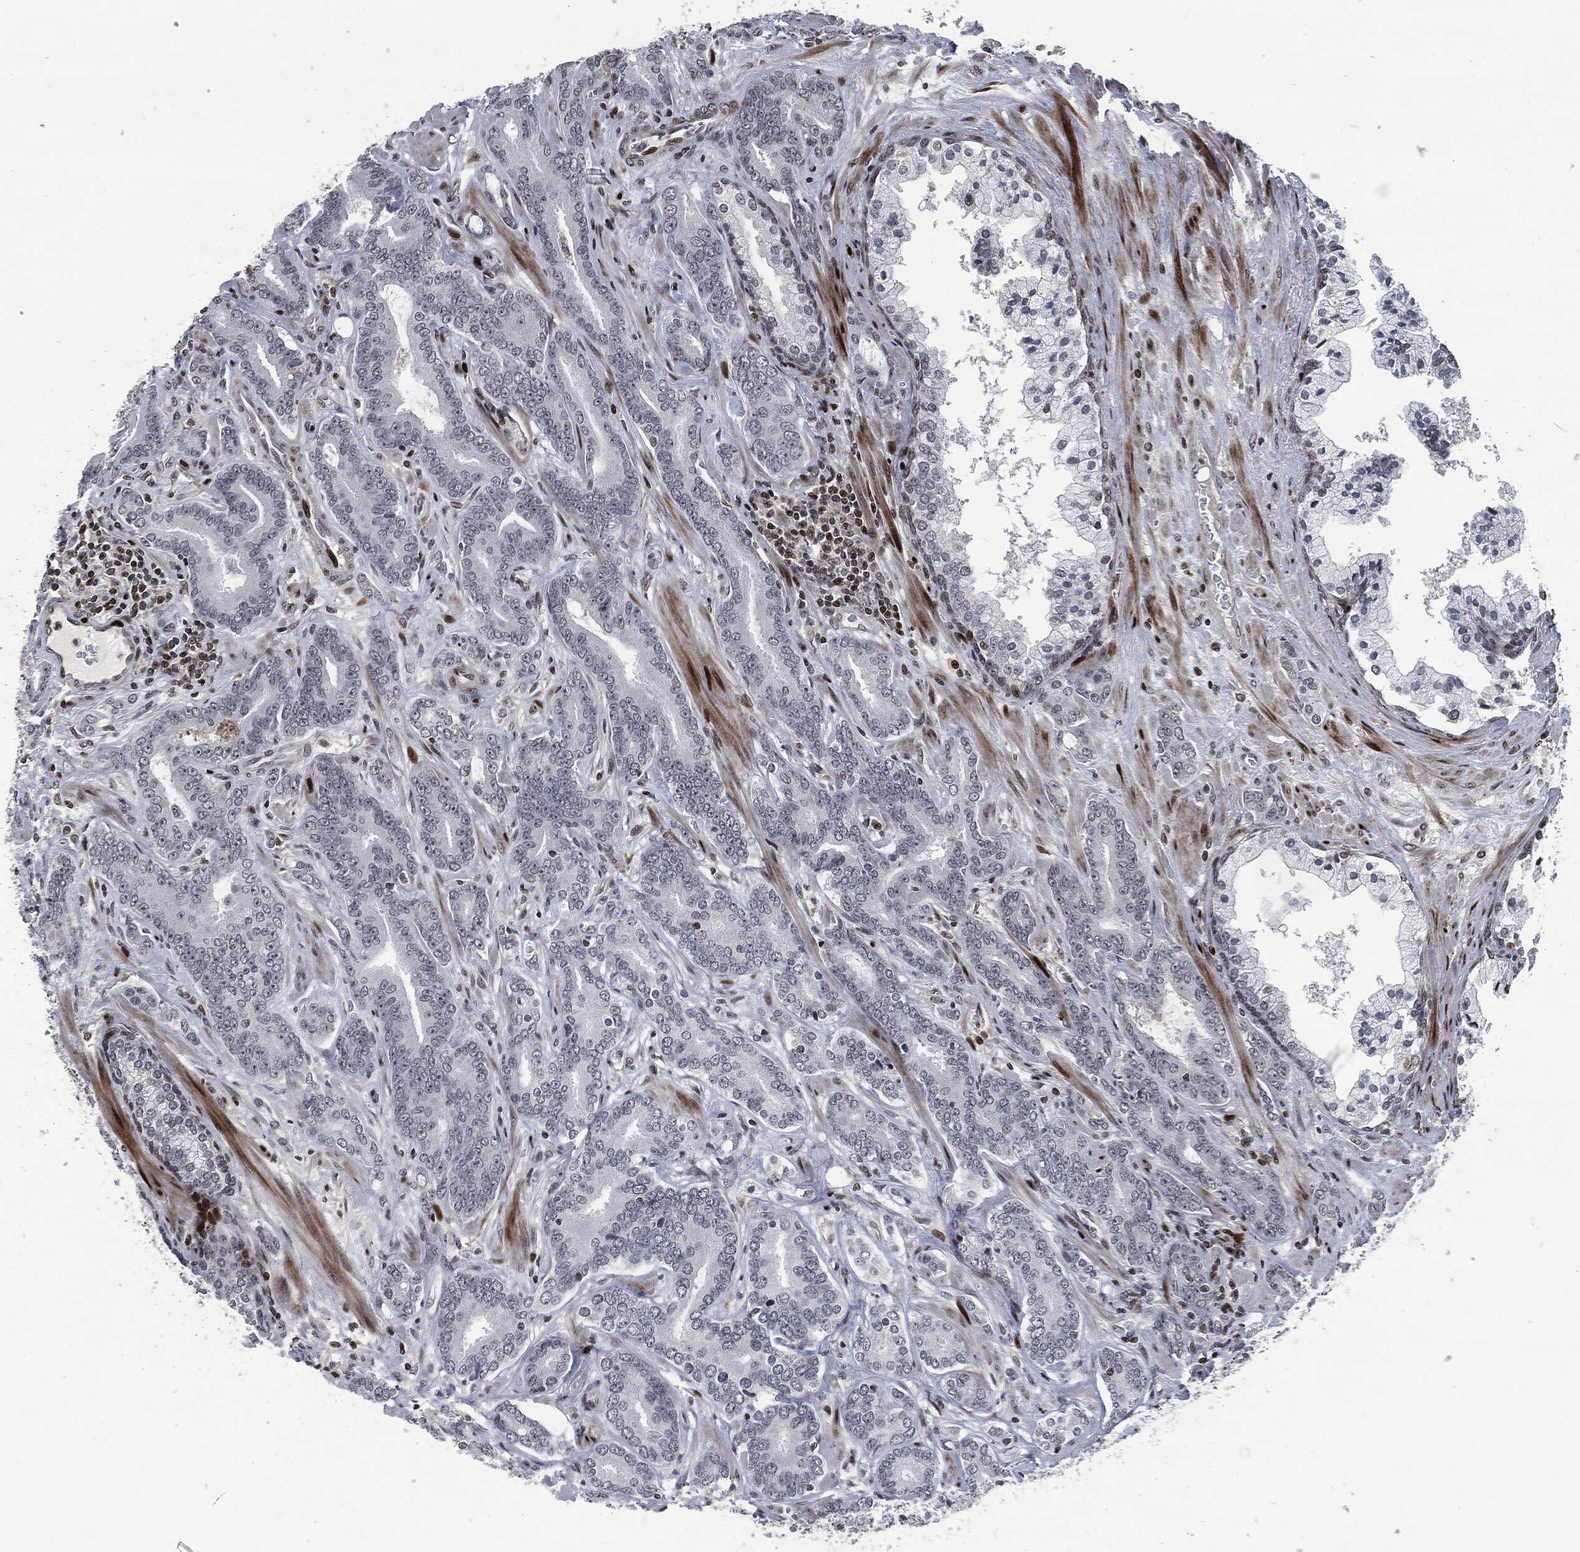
{"staining": {"intensity": "negative", "quantity": "none", "location": "none"}, "tissue": "prostate cancer", "cell_type": "Tumor cells", "image_type": "cancer", "snomed": [{"axis": "morphology", "description": "Adenocarcinoma, NOS"}, {"axis": "topography", "description": "Prostate"}], "caption": "There is no significant staining in tumor cells of adenocarcinoma (prostate).", "gene": "EGFR", "patient": {"sex": "male", "age": 55}}